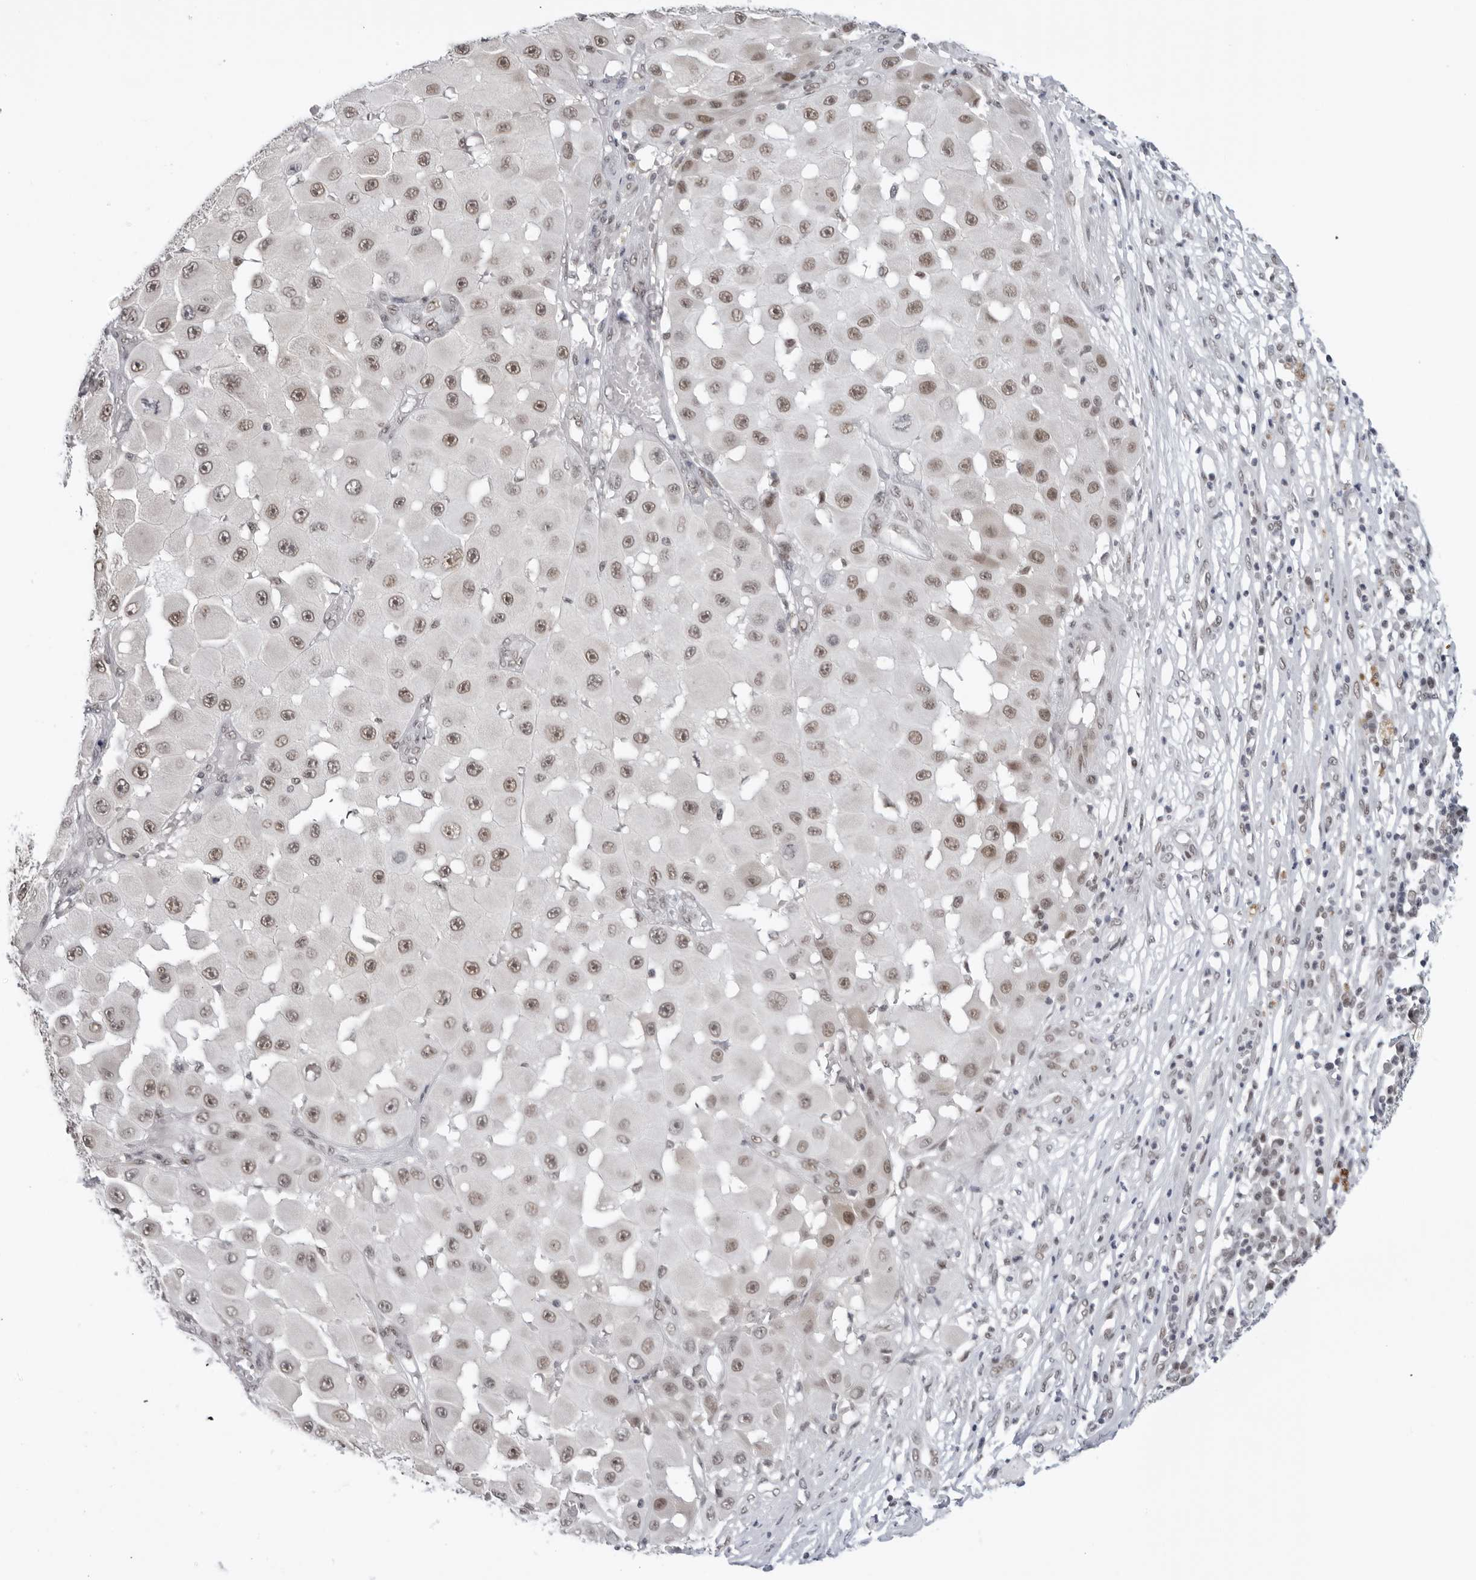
{"staining": {"intensity": "weak", "quantity": ">75%", "location": "nuclear"}, "tissue": "melanoma", "cell_type": "Tumor cells", "image_type": "cancer", "snomed": [{"axis": "morphology", "description": "Malignant melanoma, NOS"}, {"axis": "topography", "description": "Skin"}], "caption": "Immunohistochemical staining of human melanoma shows low levels of weak nuclear staining in approximately >75% of tumor cells. The protein is shown in brown color, while the nuclei are stained blue.", "gene": "FOXK2", "patient": {"sex": "female", "age": 81}}